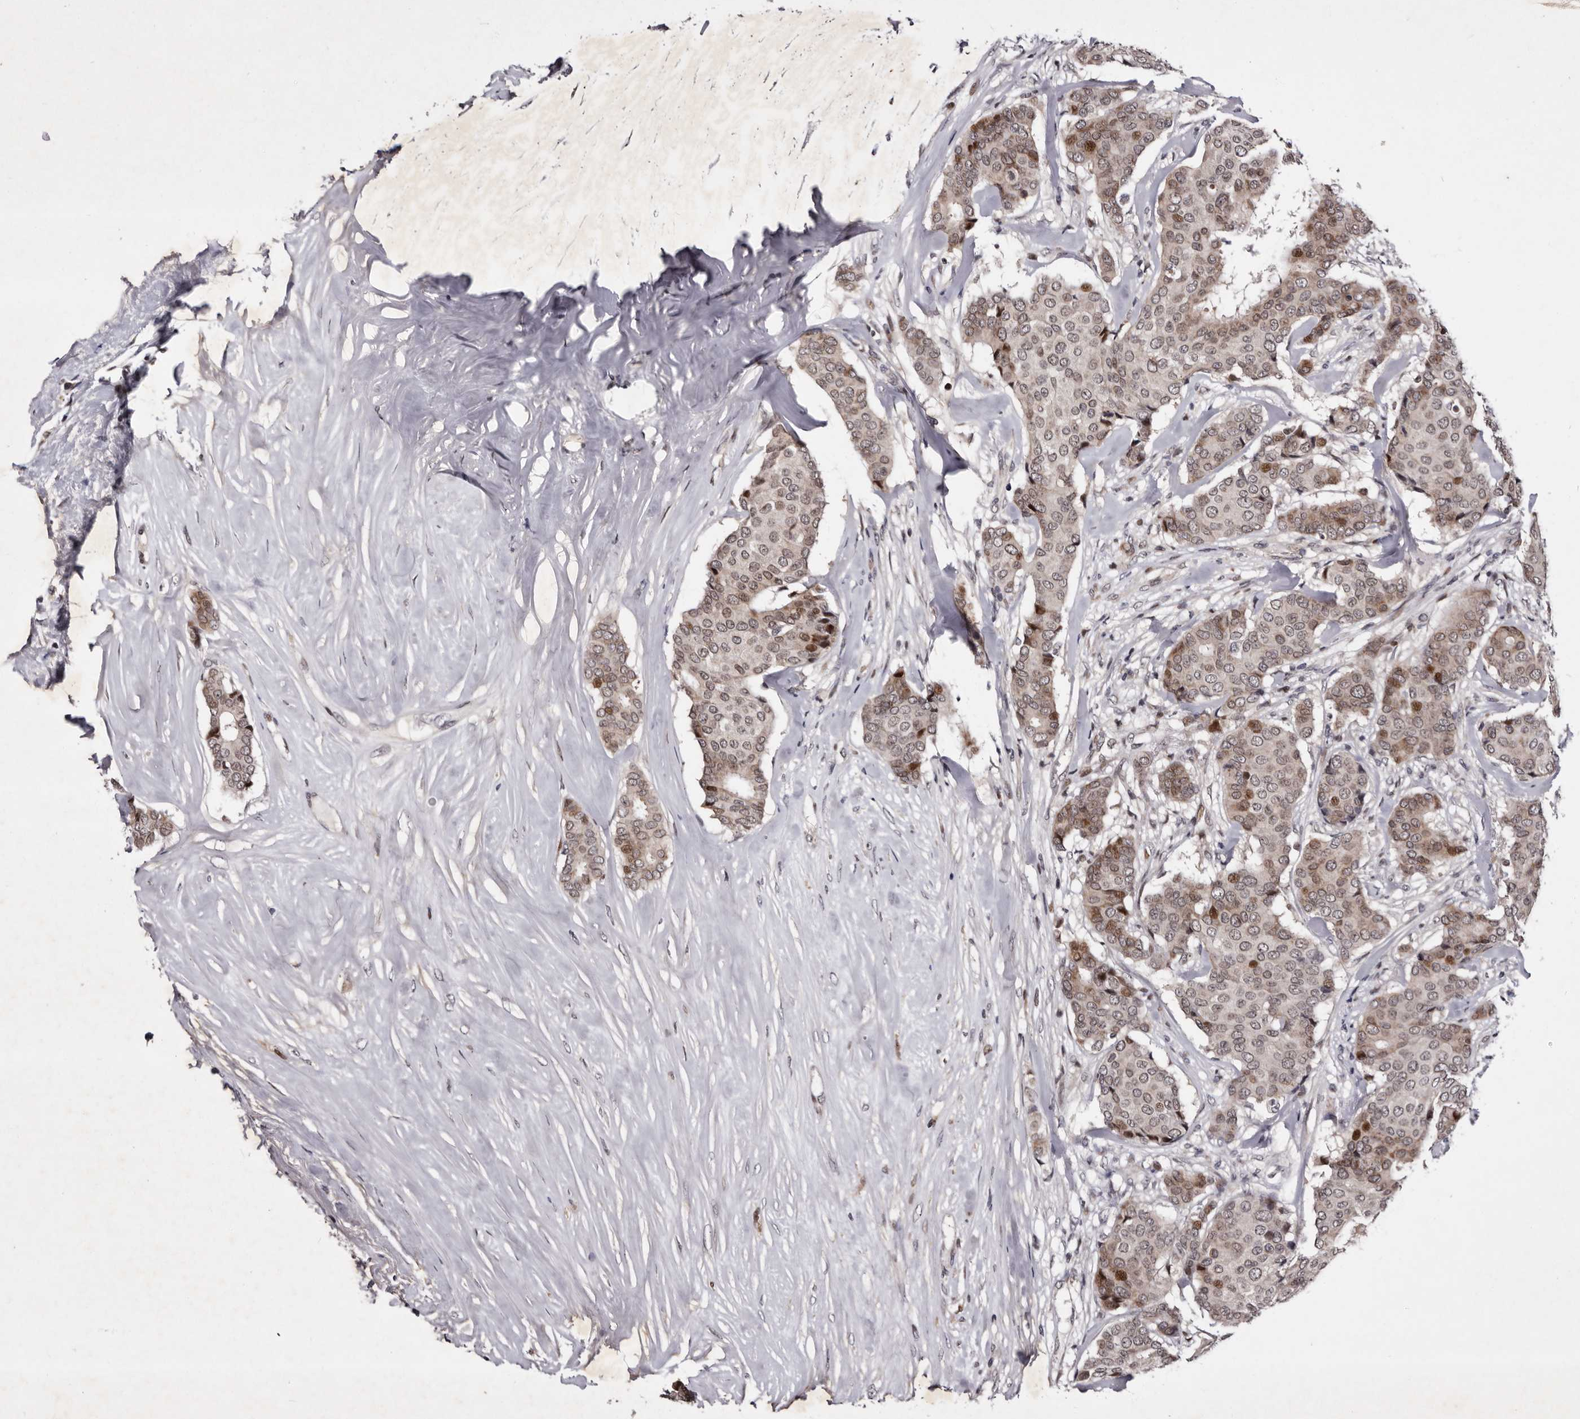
{"staining": {"intensity": "weak", "quantity": "25%-75%", "location": "cytoplasmic/membranous,nuclear"}, "tissue": "breast cancer", "cell_type": "Tumor cells", "image_type": "cancer", "snomed": [{"axis": "morphology", "description": "Duct carcinoma"}, {"axis": "topography", "description": "Breast"}], "caption": "Immunohistochemical staining of human infiltrating ductal carcinoma (breast) exhibits low levels of weak cytoplasmic/membranous and nuclear protein staining in about 25%-75% of tumor cells.", "gene": "TNKS", "patient": {"sex": "female", "age": 75}}